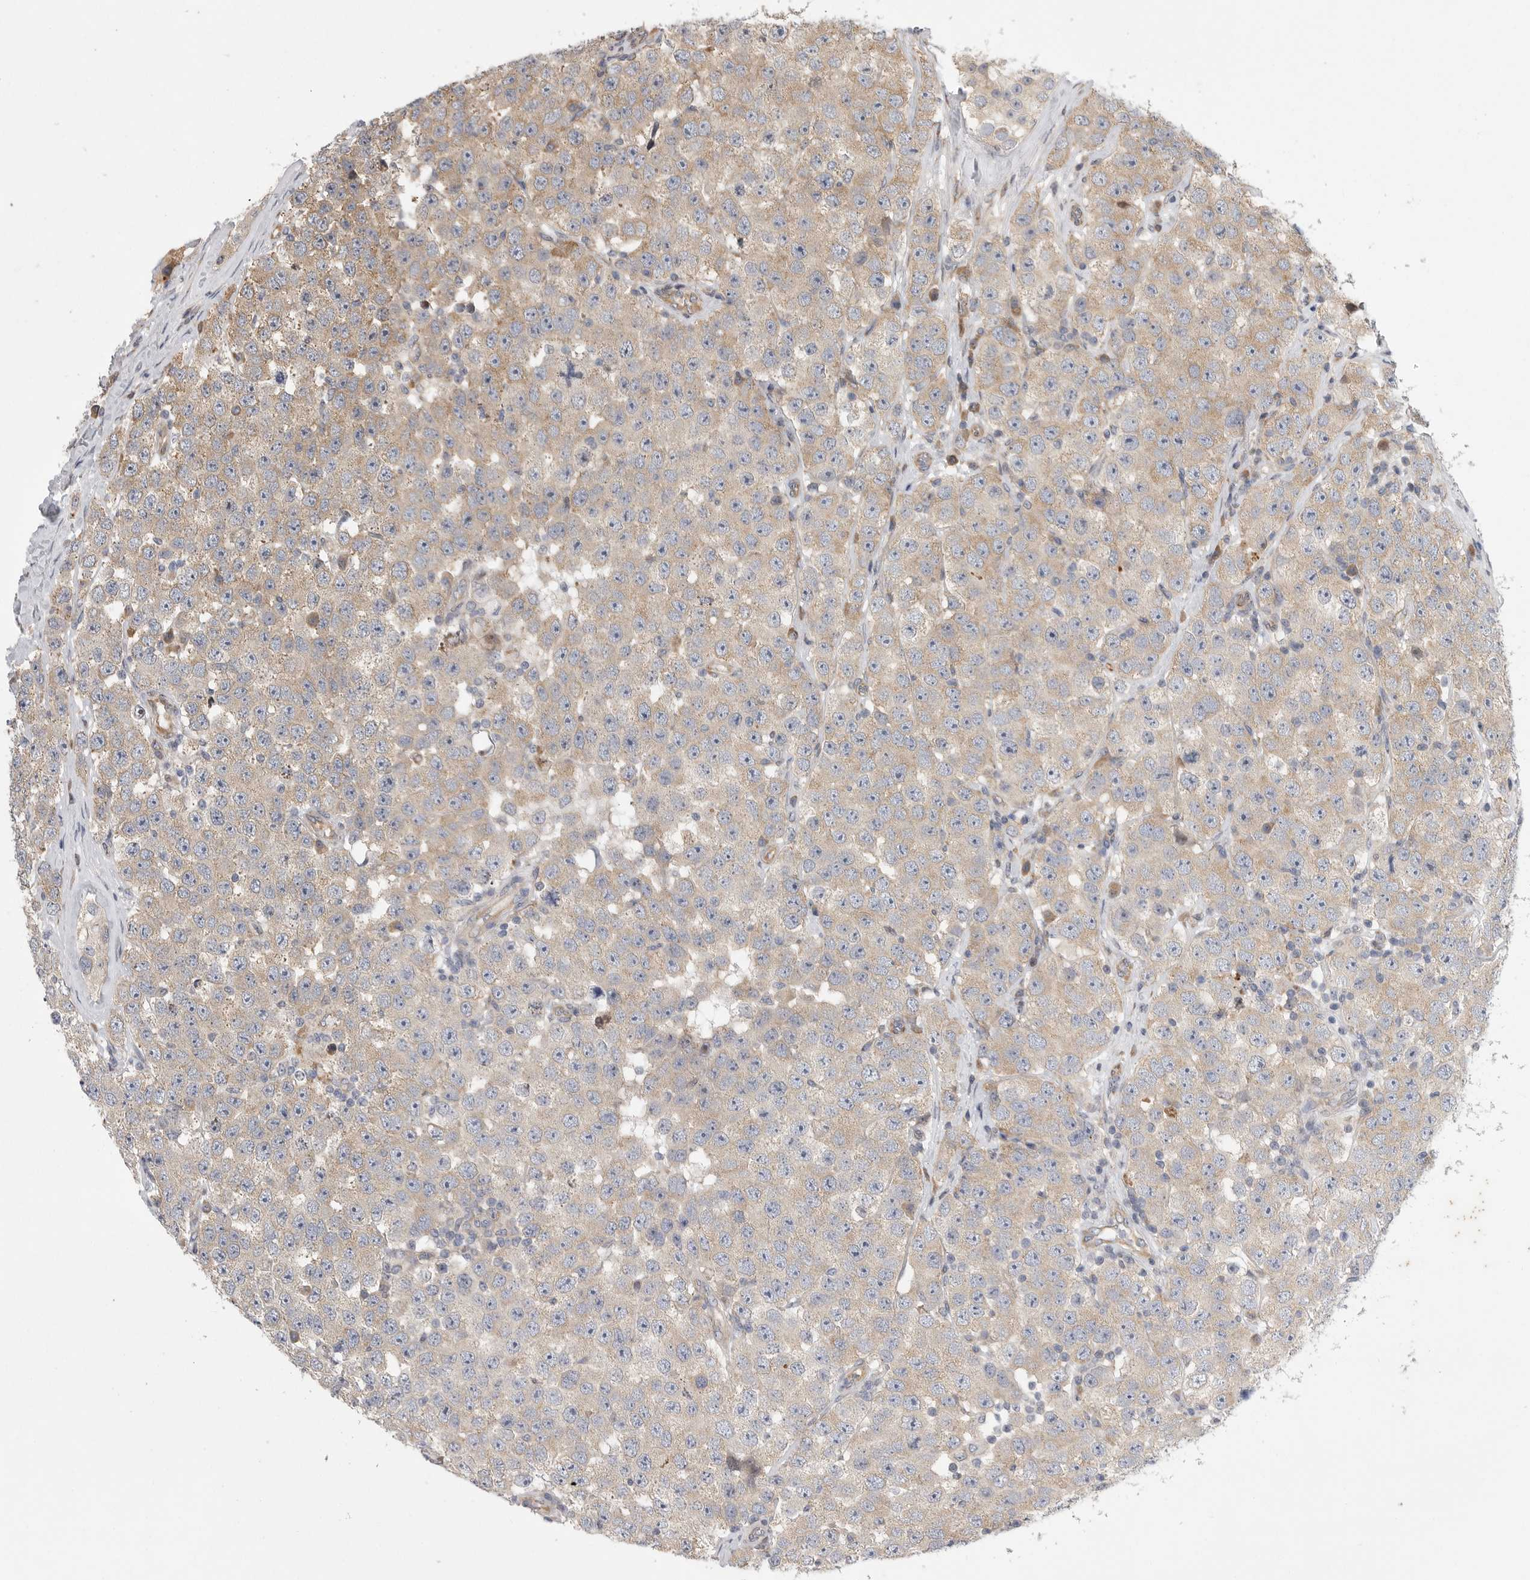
{"staining": {"intensity": "weak", "quantity": ">75%", "location": "cytoplasmic/membranous"}, "tissue": "testis cancer", "cell_type": "Tumor cells", "image_type": "cancer", "snomed": [{"axis": "morphology", "description": "Seminoma, NOS"}, {"axis": "morphology", "description": "Carcinoma, Embryonal, NOS"}, {"axis": "topography", "description": "Testis"}], "caption": "IHC histopathology image of seminoma (testis) stained for a protein (brown), which exhibits low levels of weak cytoplasmic/membranous expression in approximately >75% of tumor cells.", "gene": "FBXO43", "patient": {"sex": "male", "age": 28}}